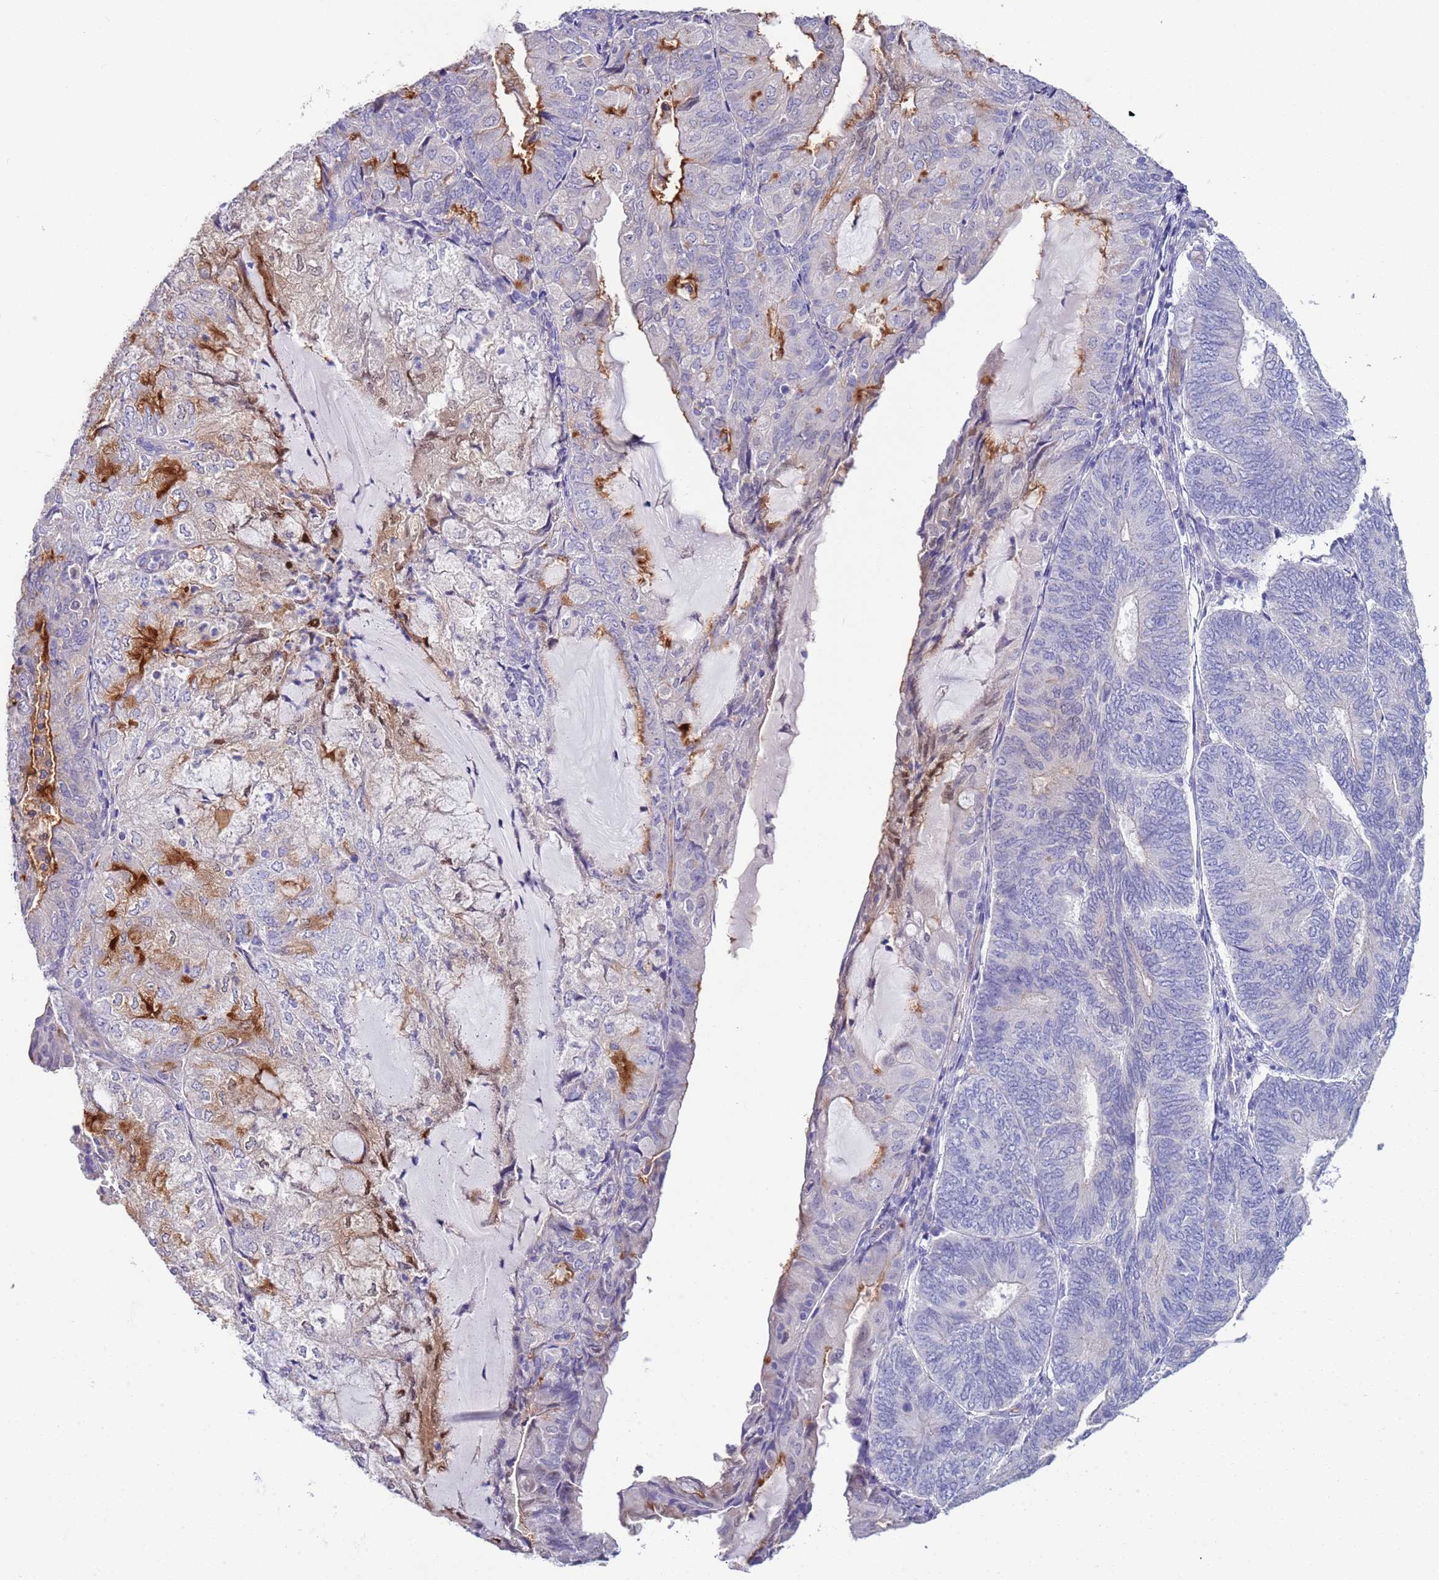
{"staining": {"intensity": "strong", "quantity": "<25%", "location": "cytoplasmic/membranous"}, "tissue": "endometrial cancer", "cell_type": "Tumor cells", "image_type": "cancer", "snomed": [{"axis": "morphology", "description": "Adenocarcinoma, NOS"}, {"axis": "topography", "description": "Endometrium"}], "caption": "The histopathology image shows staining of adenocarcinoma (endometrial), revealing strong cytoplasmic/membranous protein expression (brown color) within tumor cells. (DAB = brown stain, brightfield microscopy at high magnification).", "gene": "BRMS1L", "patient": {"sex": "female", "age": 81}}